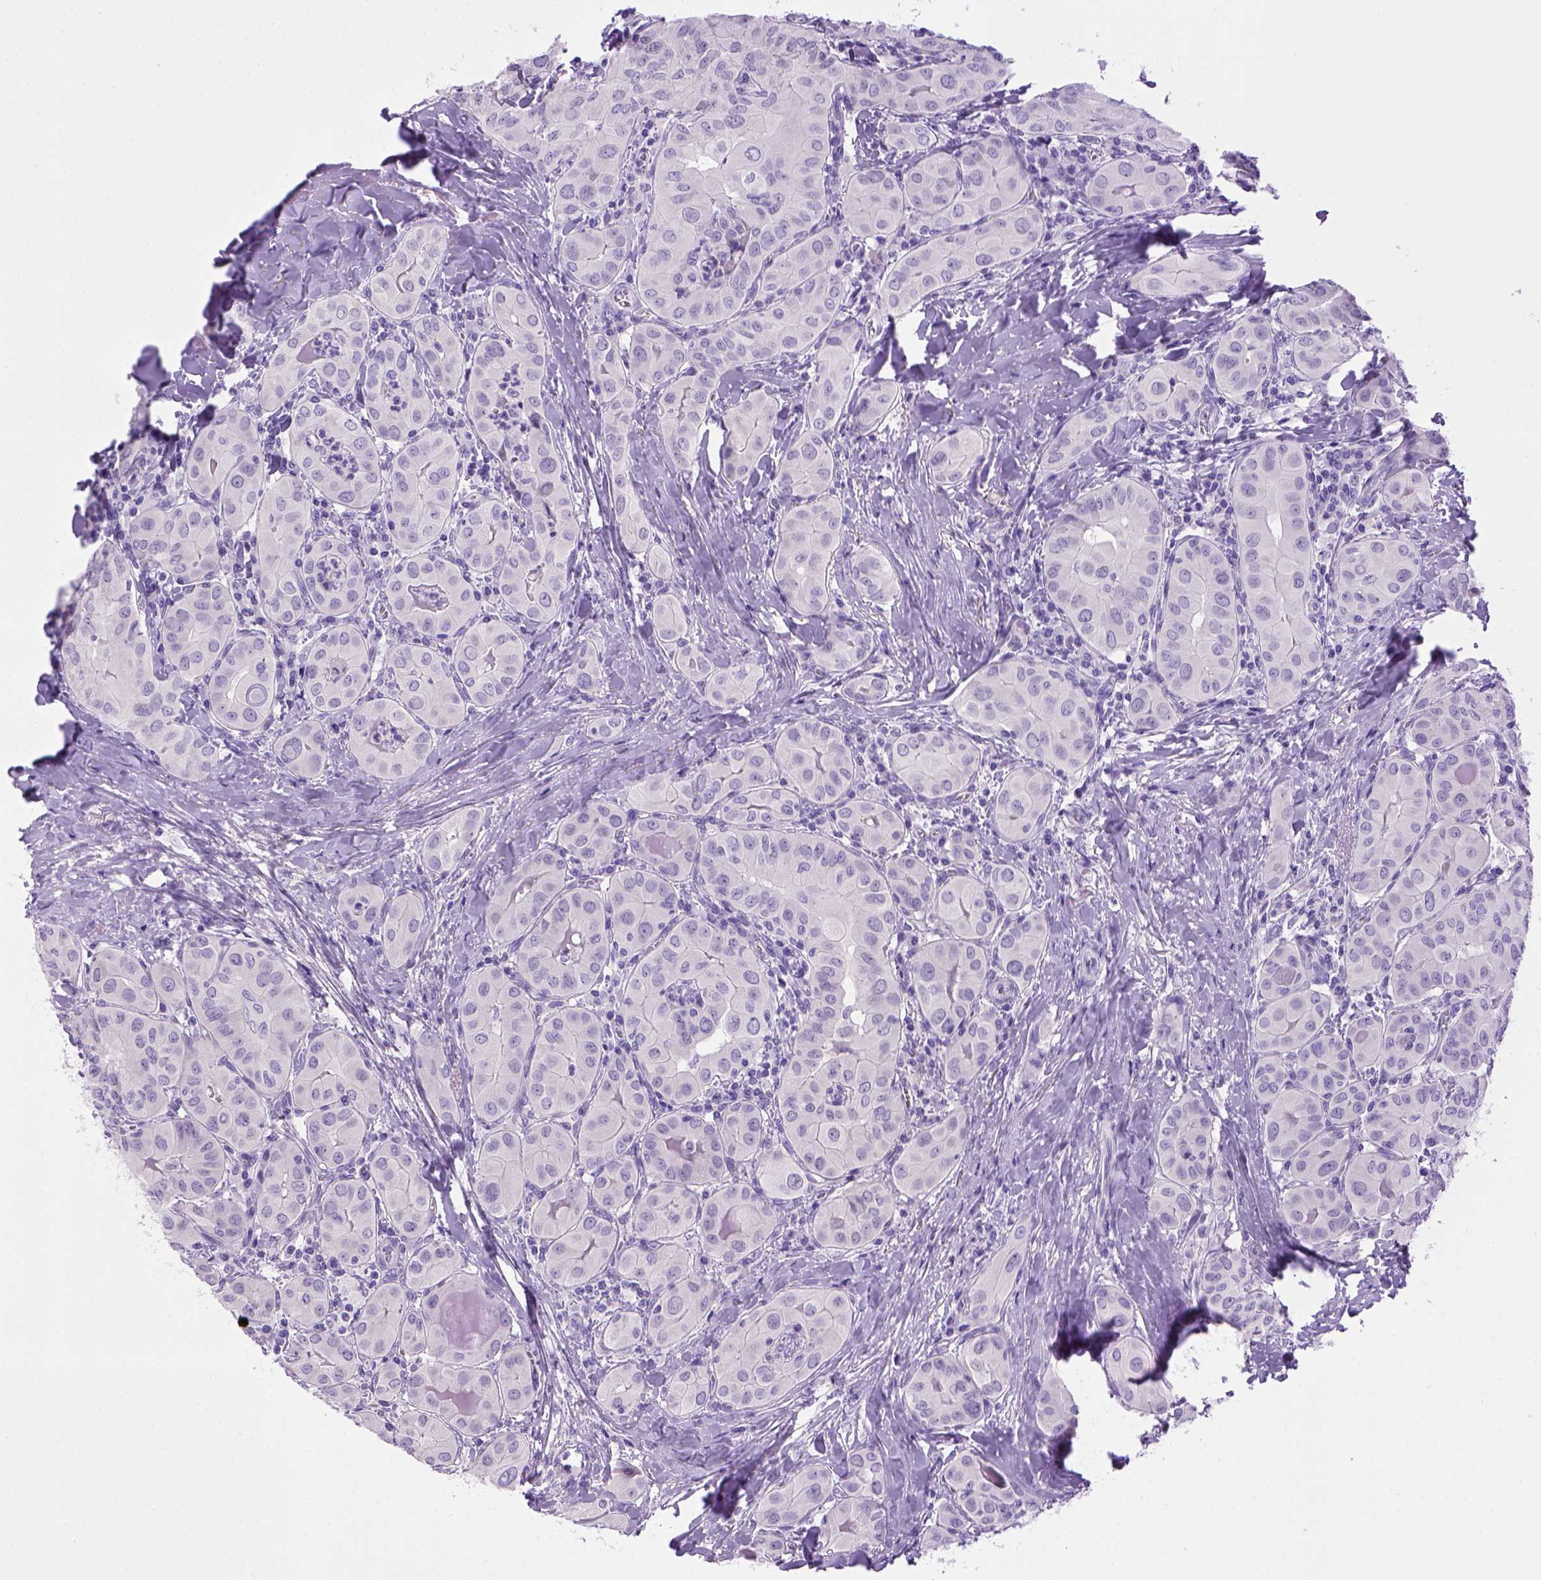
{"staining": {"intensity": "negative", "quantity": "none", "location": "none"}, "tissue": "thyroid cancer", "cell_type": "Tumor cells", "image_type": "cancer", "snomed": [{"axis": "morphology", "description": "Papillary adenocarcinoma, NOS"}, {"axis": "topography", "description": "Thyroid gland"}], "caption": "Tumor cells are negative for protein expression in human thyroid papillary adenocarcinoma. (DAB (3,3'-diaminobenzidine) immunohistochemistry (IHC) visualized using brightfield microscopy, high magnification).", "gene": "SGCG", "patient": {"sex": "female", "age": 37}}